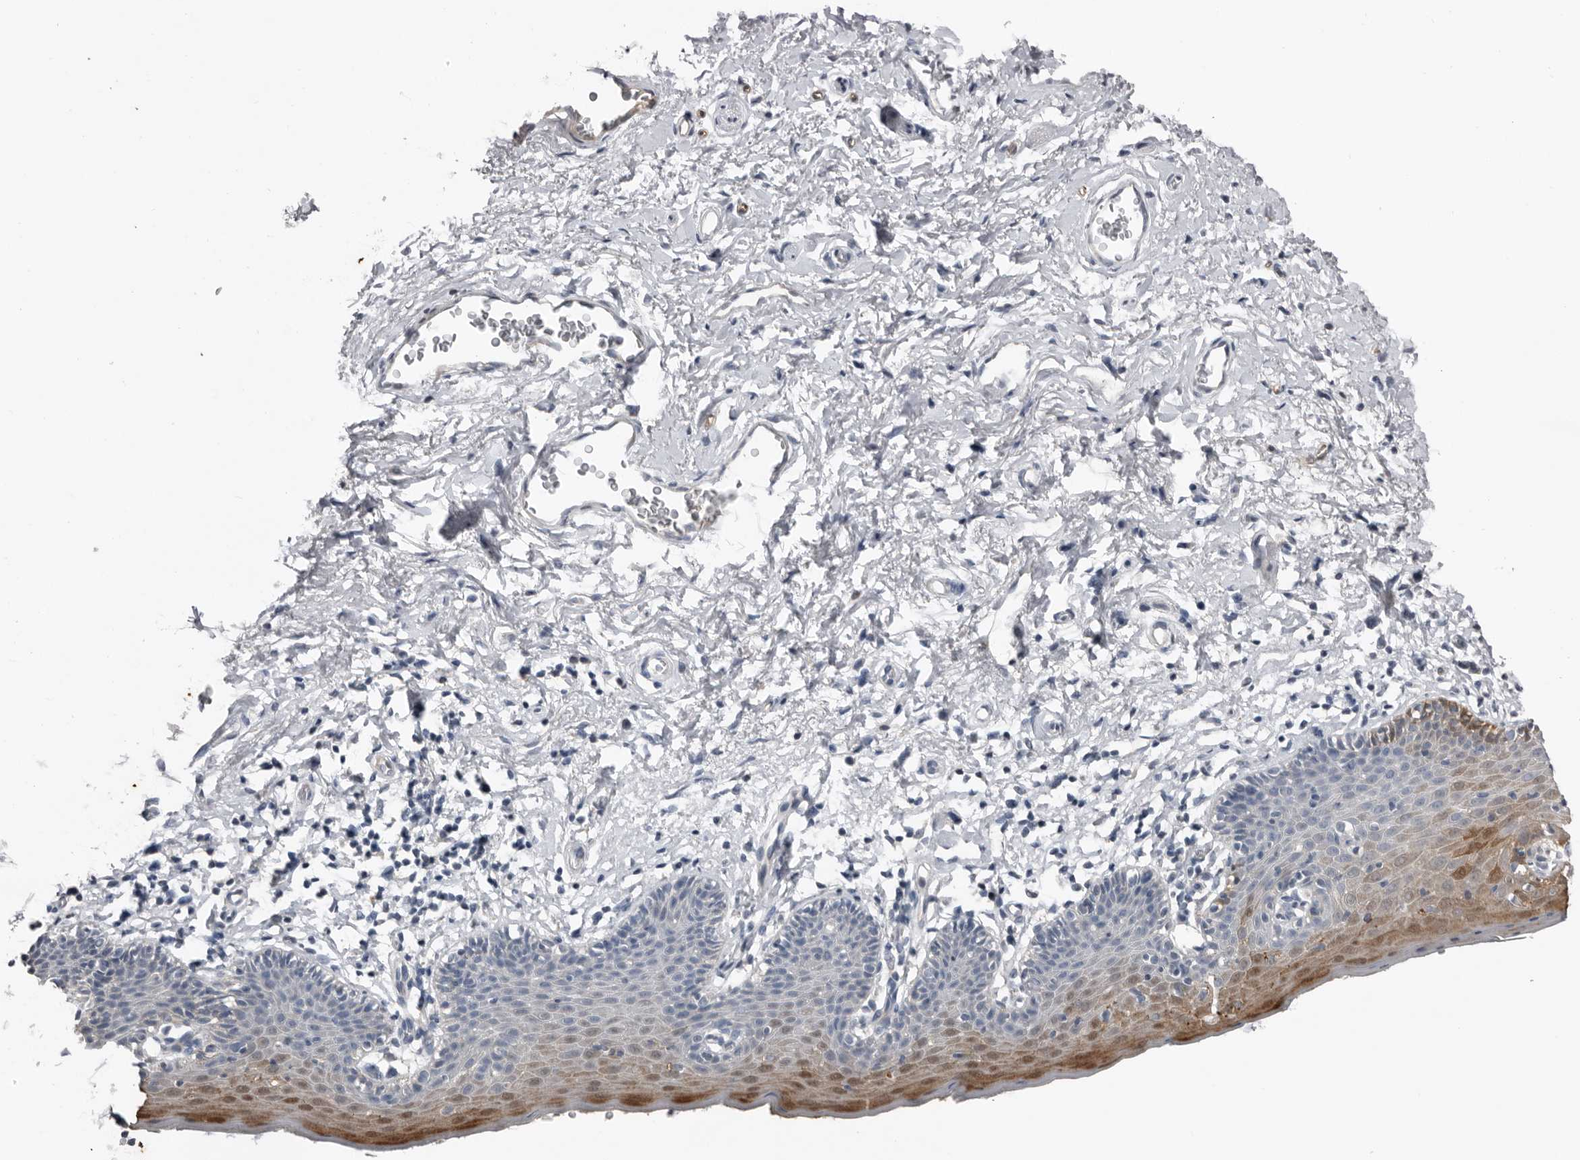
{"staining": {"intensity": "moderate", "quantity": "<25%", "location": "cytoplasmic/membranous"}, "tissue": "skin", "cell_type": "Epidermal cells", "image_type": "normal", "snomed": [{"axis": "morphology", "description": "Normal tissue, NOS"}, {"axis": "topography", "description": "Vulva"}], "caption": "Immunohistochemistry image of unremarkable skin: skin stained using immunohistochemistry exhibits low levels of moderate protein expression localized specifically in the cytoplasmic/membranous of epidermal cells, appearing as a cytoplasmic/membranous brown color.", "gene": "FABP7", "patient": {"sex": "female", "age": 66}}